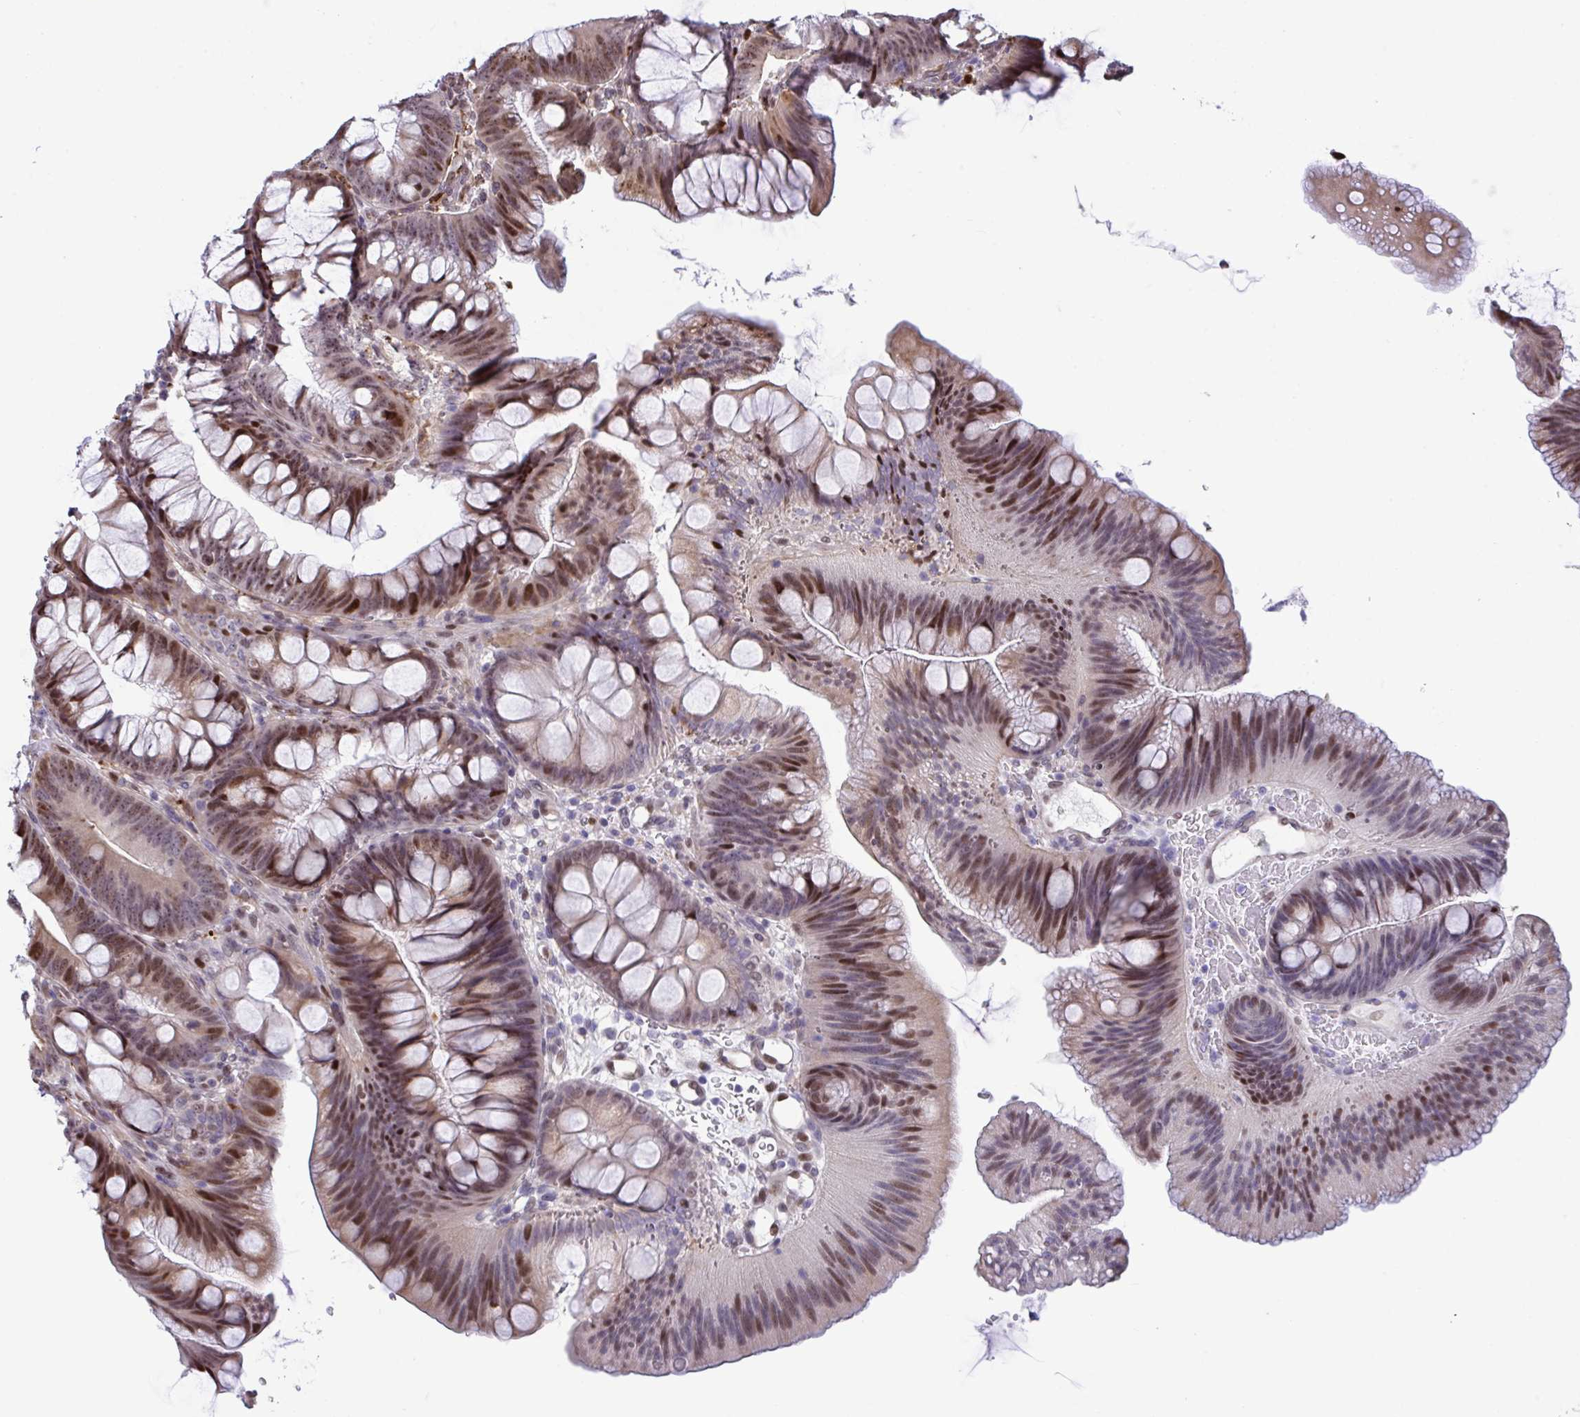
{"staining": {"intensity": "moderate", "quantity": ">75%", "location": "nuclear"}, "tissue": "colon", "cell_type": "Endothelial cells", "image_type": "normal", "snomed": [{"axis": "morphology", "description": "Normal tissue, NOS"}, {"axis": "morphology", "description": "Adenoma, NOS"}, {"axis": "topography", "description": "Soft tissue"}, {"axis": "topography", "description": "Colon"}], "caption": "Immunohistochemistry (IHC) (DAB) staining of unremarkable colon reveals moderate nuclear protein staining in approximately >75% of endothelial cells. Nuclei are stained in blue.", "gene": "PELI1", "patient": {"sex": "male", "age": 47}}